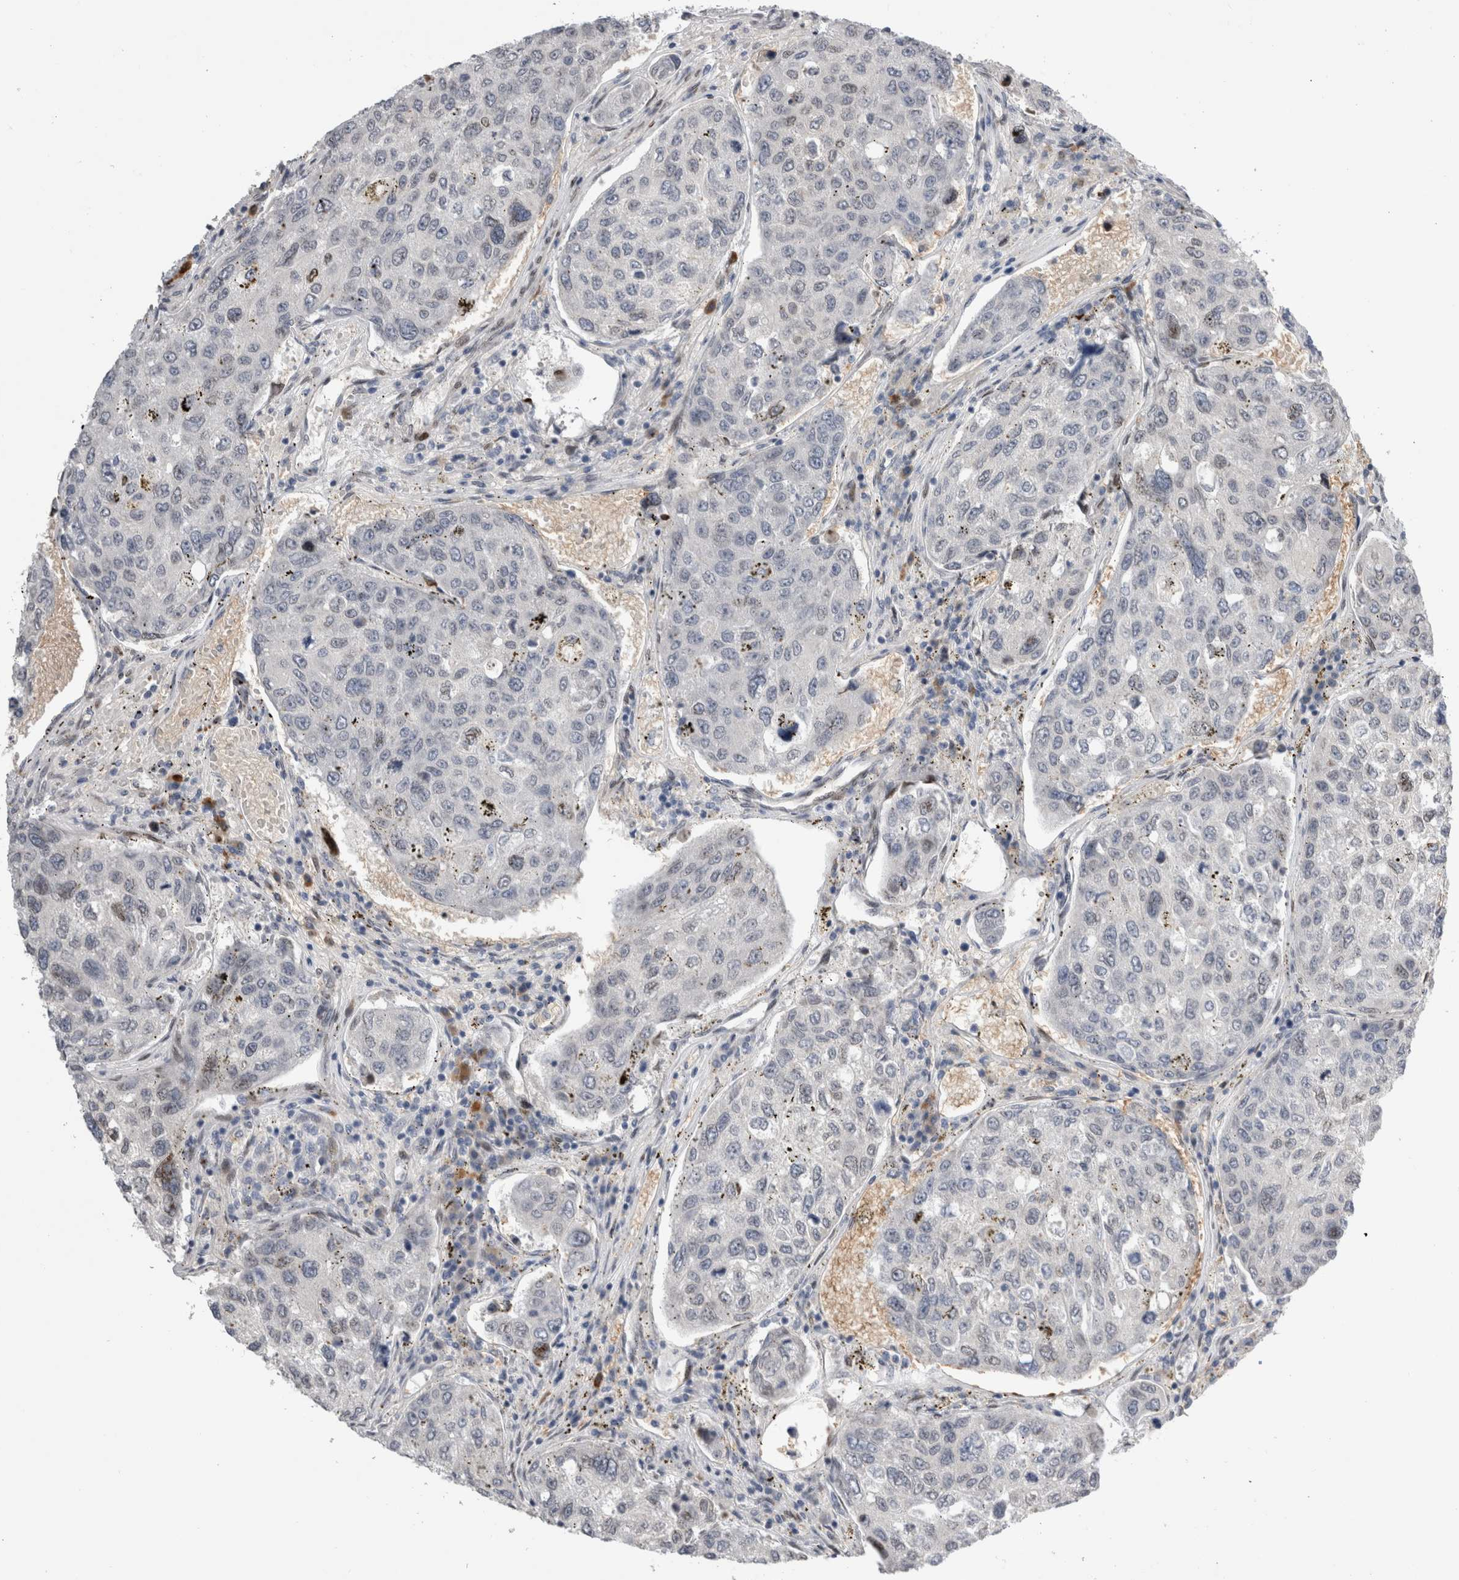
{"staining": {"intensity": "negative", "quantity": "none", "location": "none"}, "tissue": "urothelial cancer", "cell_type": "Tumor cells", "image_type": "cancer", "snomed": [{"axis": "morphology", "description": "Urothelial carcinoma, High grade"}, {"axis": "topography", "description": "Lymph node"}, {"axis": "topography", "description": "Urinary bladder"}], "caption": "The immunohistochemistry (IHC) image has no significant staining in tumor cells of high-grade urothelial carcinoma tissue.", "gene": "DMTN", "patient": {"sex": "male", "age": 51}}